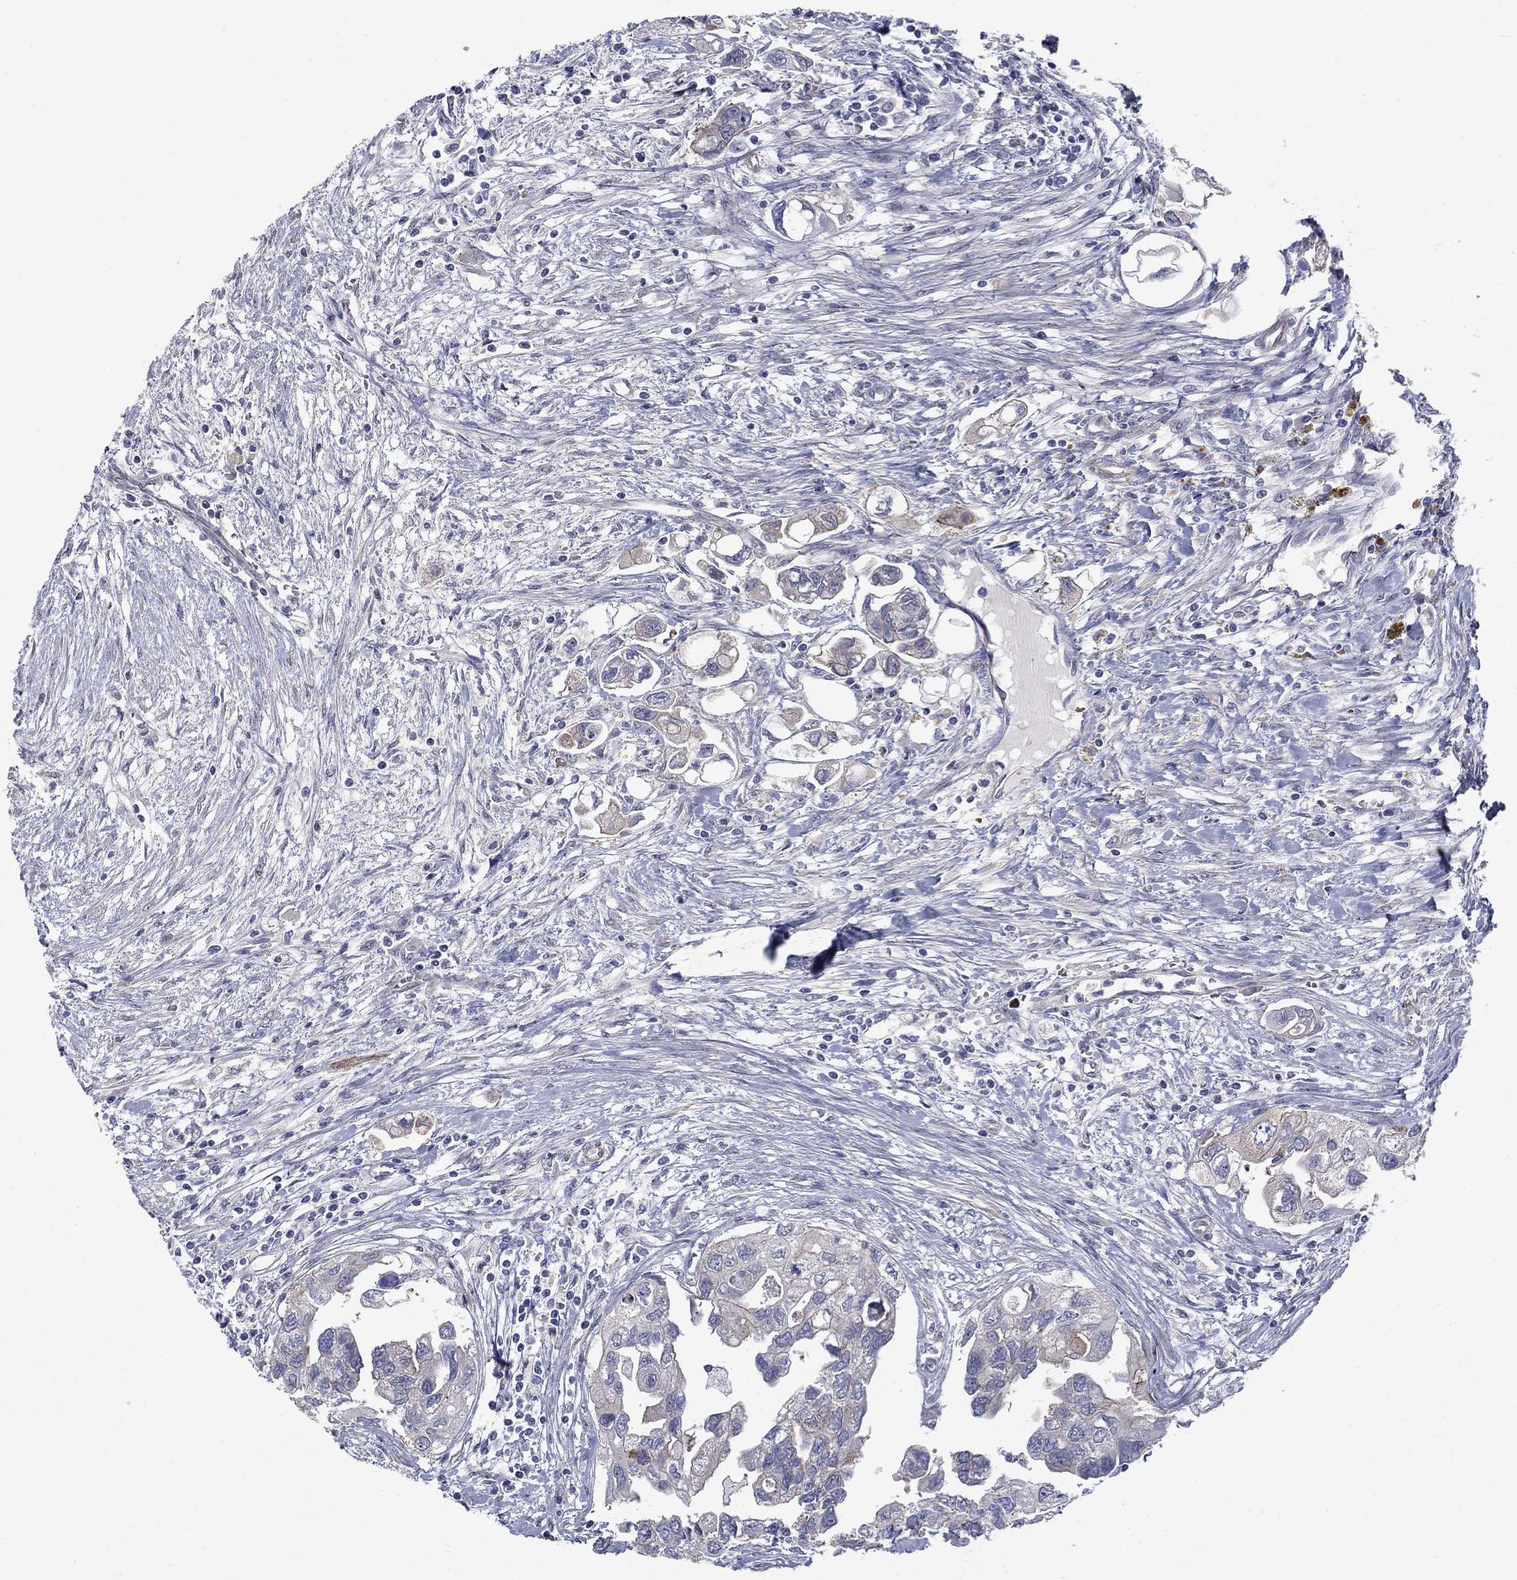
{"staining": {"intensity": "negative", "quantity": "none", "location": "none"}, "tissue": "urothelial cancer", "cell_type": "Tumor cells", "image_type": "cancer", "snomed": [{"axis": "morphology", "description": "Urothelial carcinoma, High grade"}, {"axis": "topography", "description": "Urinary bladder"}], "caption": "Urothelial cancer was stained to show a protein in brown. There is no significant positivity in tumor cells.", "gene": "SLC1A1", "patient": {"sex": "male", "age": 59}}